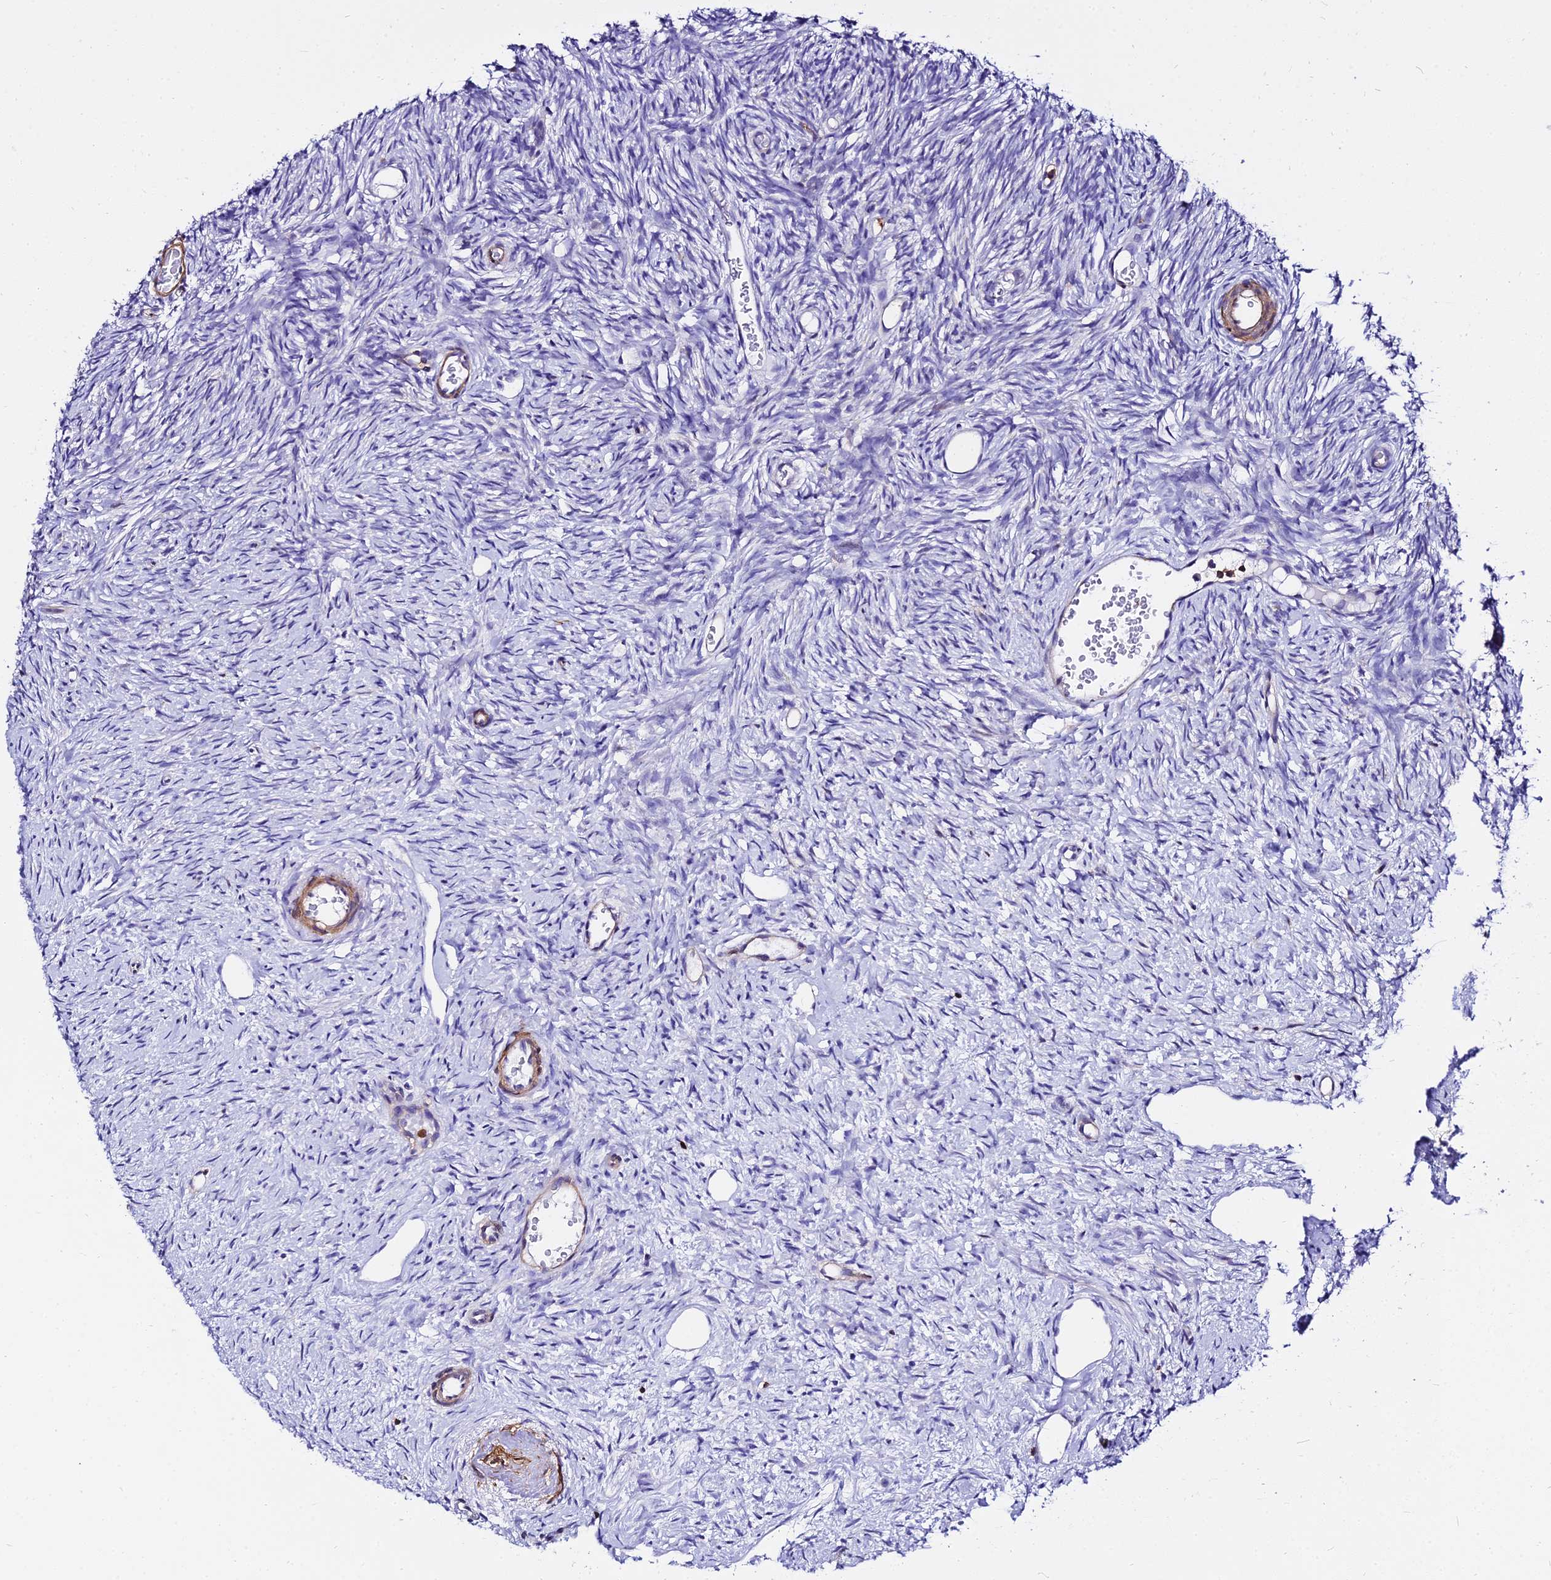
{"staining": {"intensity": "negative", "quantity": "none", "location": "none"}, "tissue": "ovary", "cell_type": "Follicle cells", "image_type": "normal", "snomed": [{"axis": "morphology", "description": "Normal tissue, NOS"}, {"axis": "topography", "description": "Ovary"}], "caption": "Follicle cells show no significant positivity in unremarkable ovary.", "gene": "CSRP1", "patient": {"sex": "female", "age": 51}}